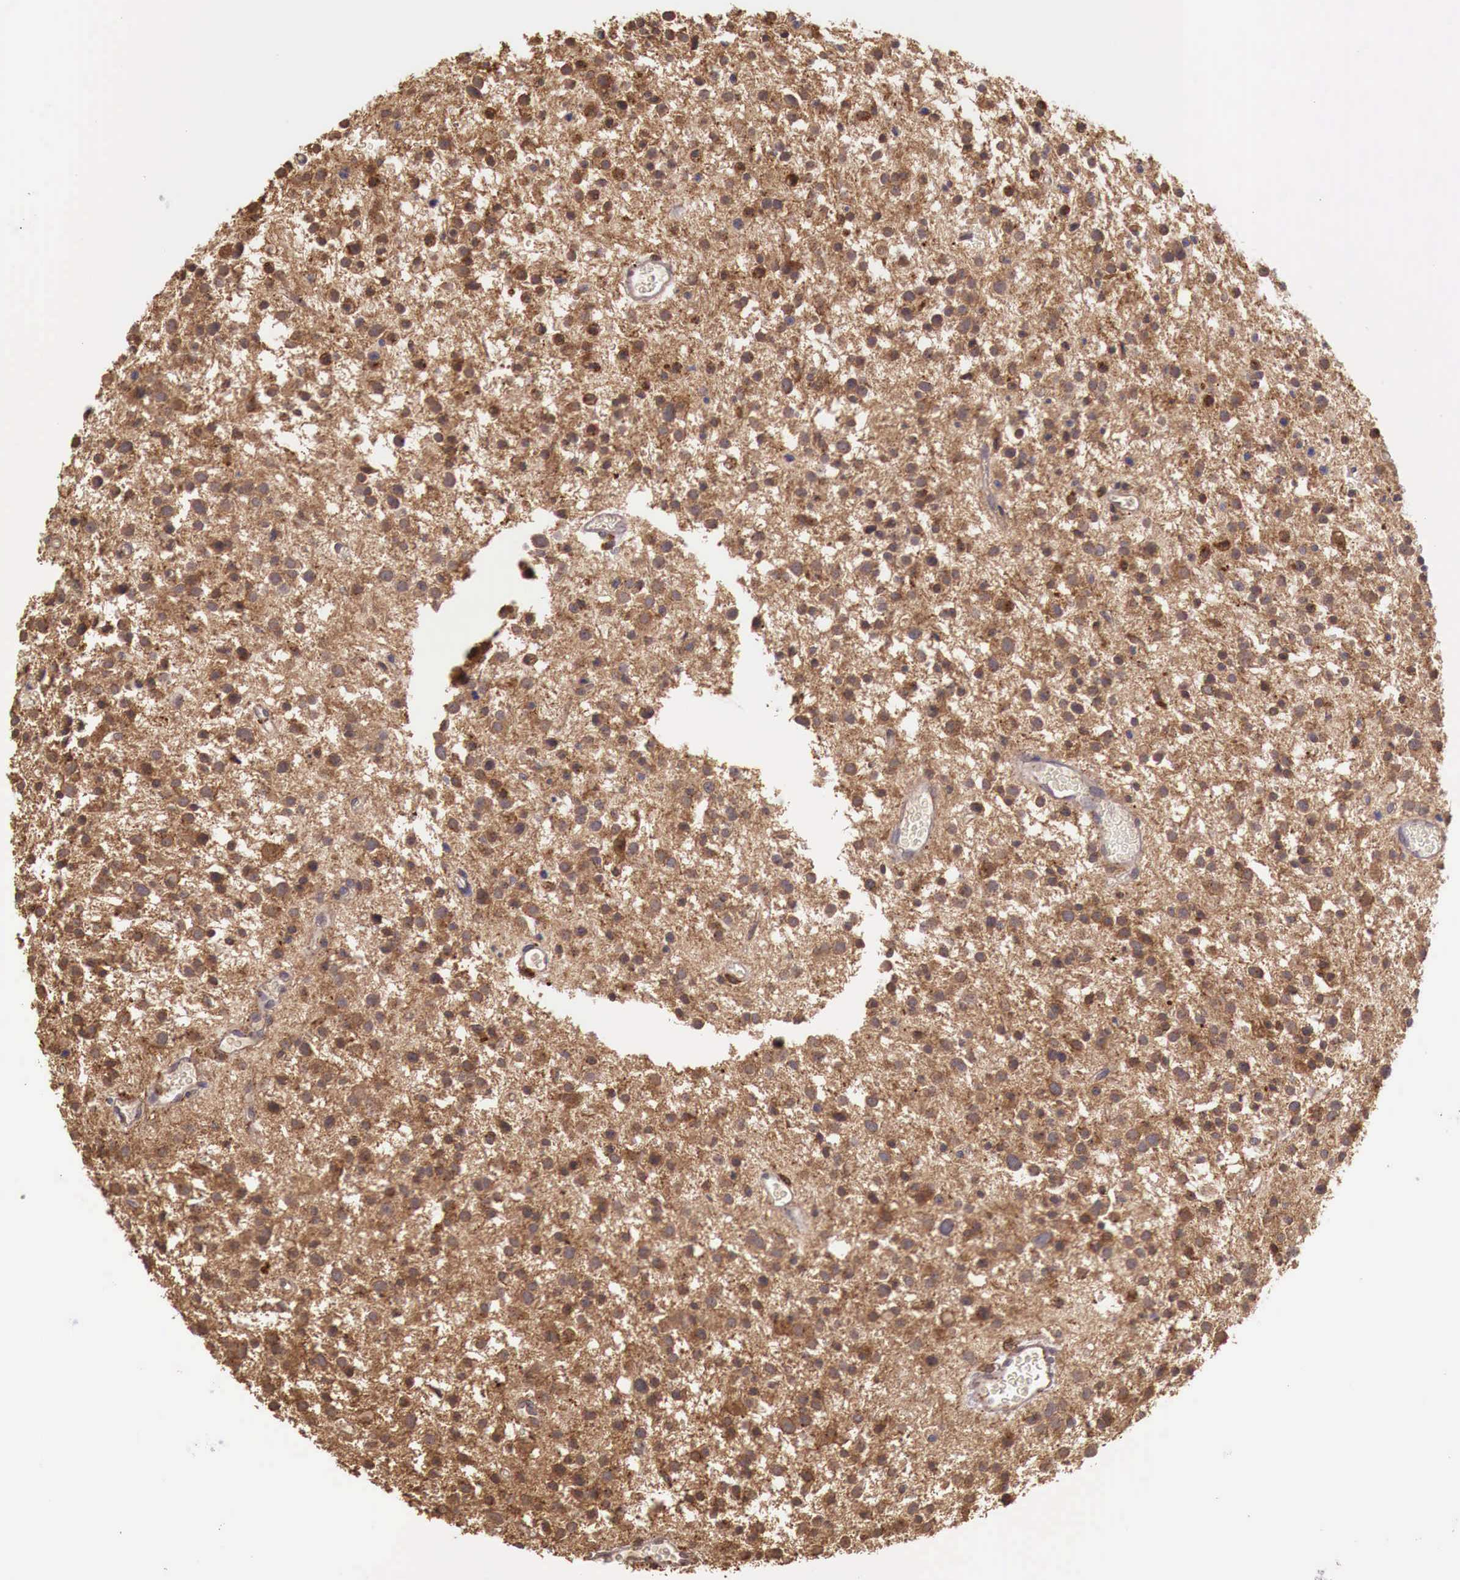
{"staining": {"intensity": "moderate", "quantity": ">75%", "location": "cytoplasmic/membranous,nuclear"}, "tissue": "glioma", "cell_type": "Tumor cells", "image_type": "cancer", "snomed": [{"axis": "morphology", "description": "Glioma, malignant, Low grade"}, {"axis": "topography", "description": "Brain"}], "caption": "A micrograph of human low-grade glioma (malignant) stained for a protein reveals moderate cytoplasmic/membranous and nuclear brown staining in tumor cells.", "gene": "CHRDL1", "patient": {"sex": "female", "age": 36}}